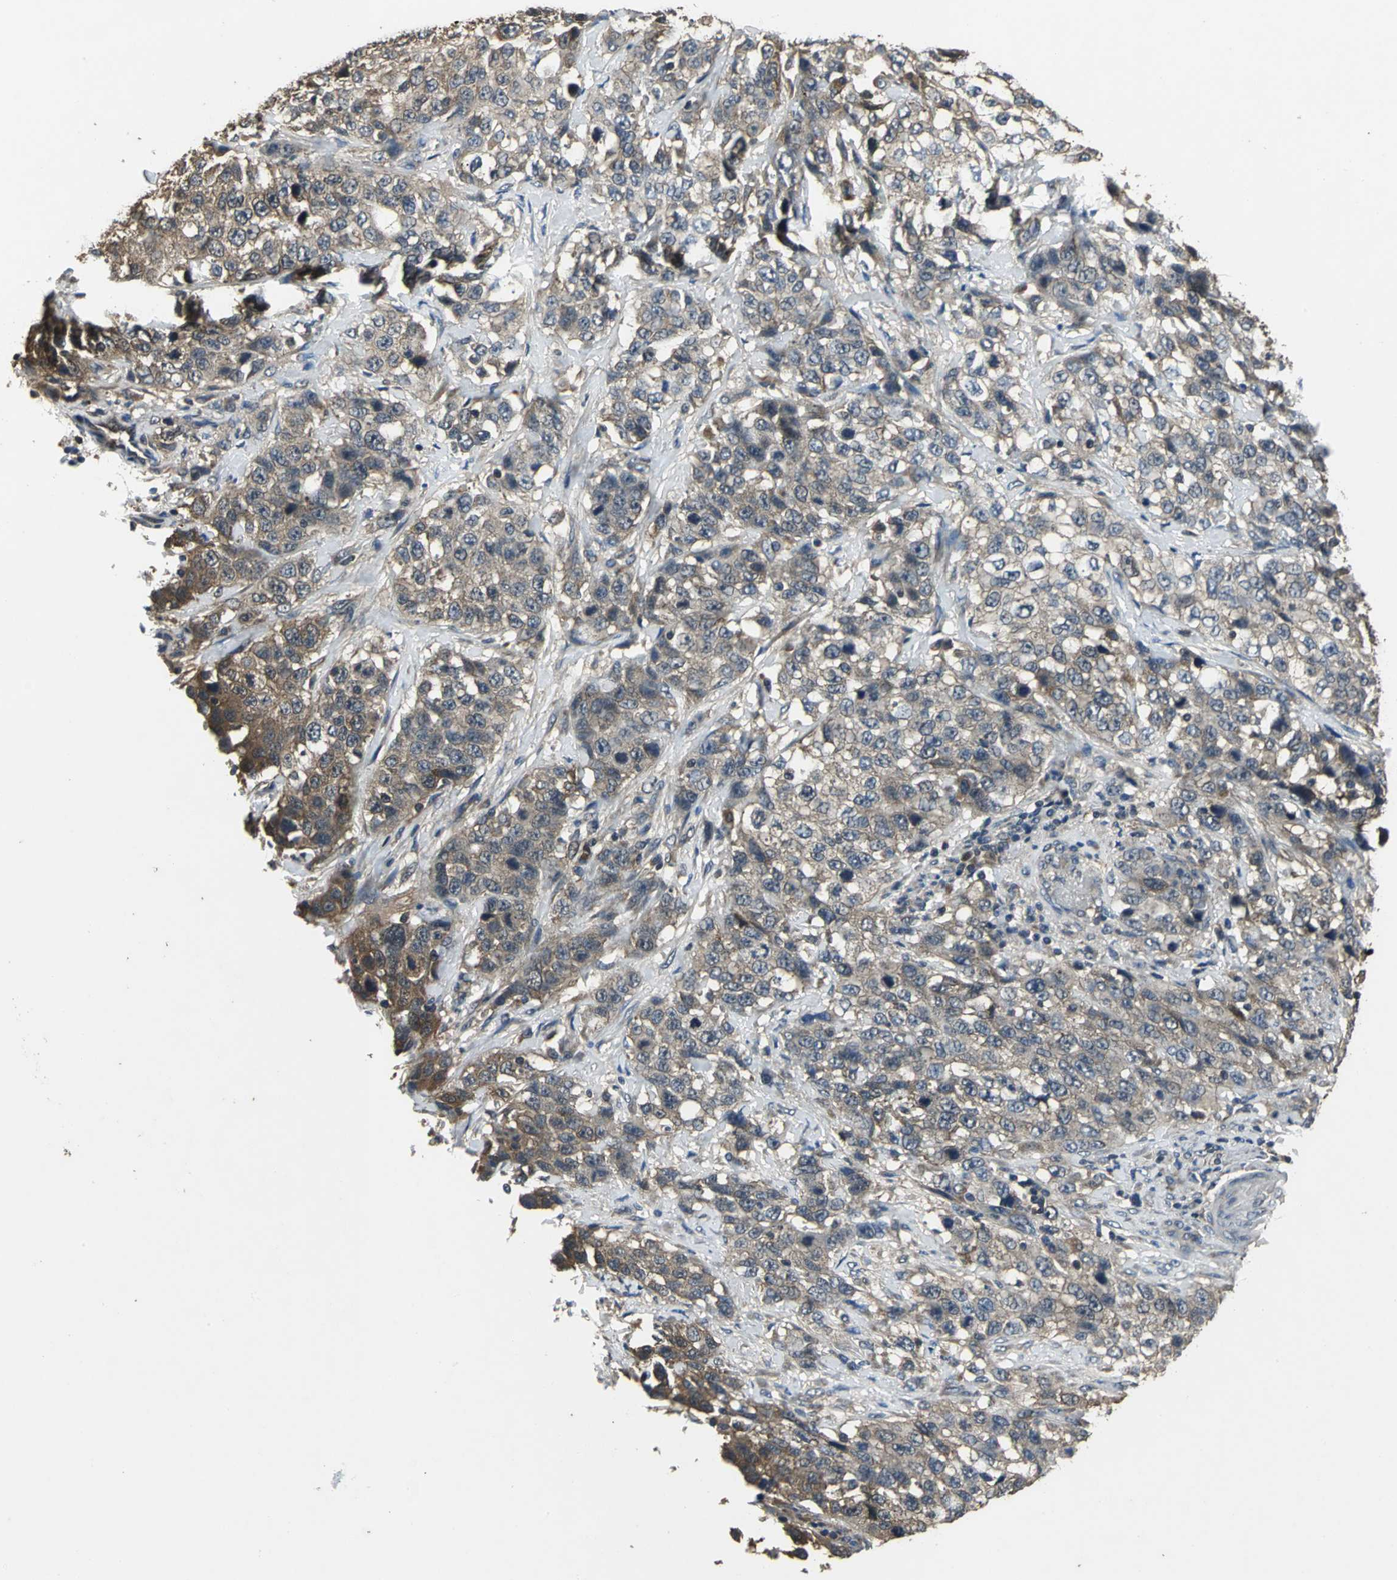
{"staining": {"intensity": "weak", "quantity": ">75%", "location": "cytoplasmic/membranous"}, "tissue": "stomach cancer", "cell_type": "Tumor cells", "image_type": "cancer", "snomed": [{"axis": "morphology", "description": "Normal tissue, NOS"}, {"axis": "morphology", "description": "Adenocarcinoma, NOS"}, {"axis": "topography", "description": "Stomach"}], "caption": "An immunohistochemistry (IHC) image of tumor tissue is shown. Protein staining in brown labels weak cytoplasmic/membranous positivity in stomach cancer (adenocarcinoma) within tumor cells.", "gene": "IRF3", "patient": {"sex": "male", "age": 48}}